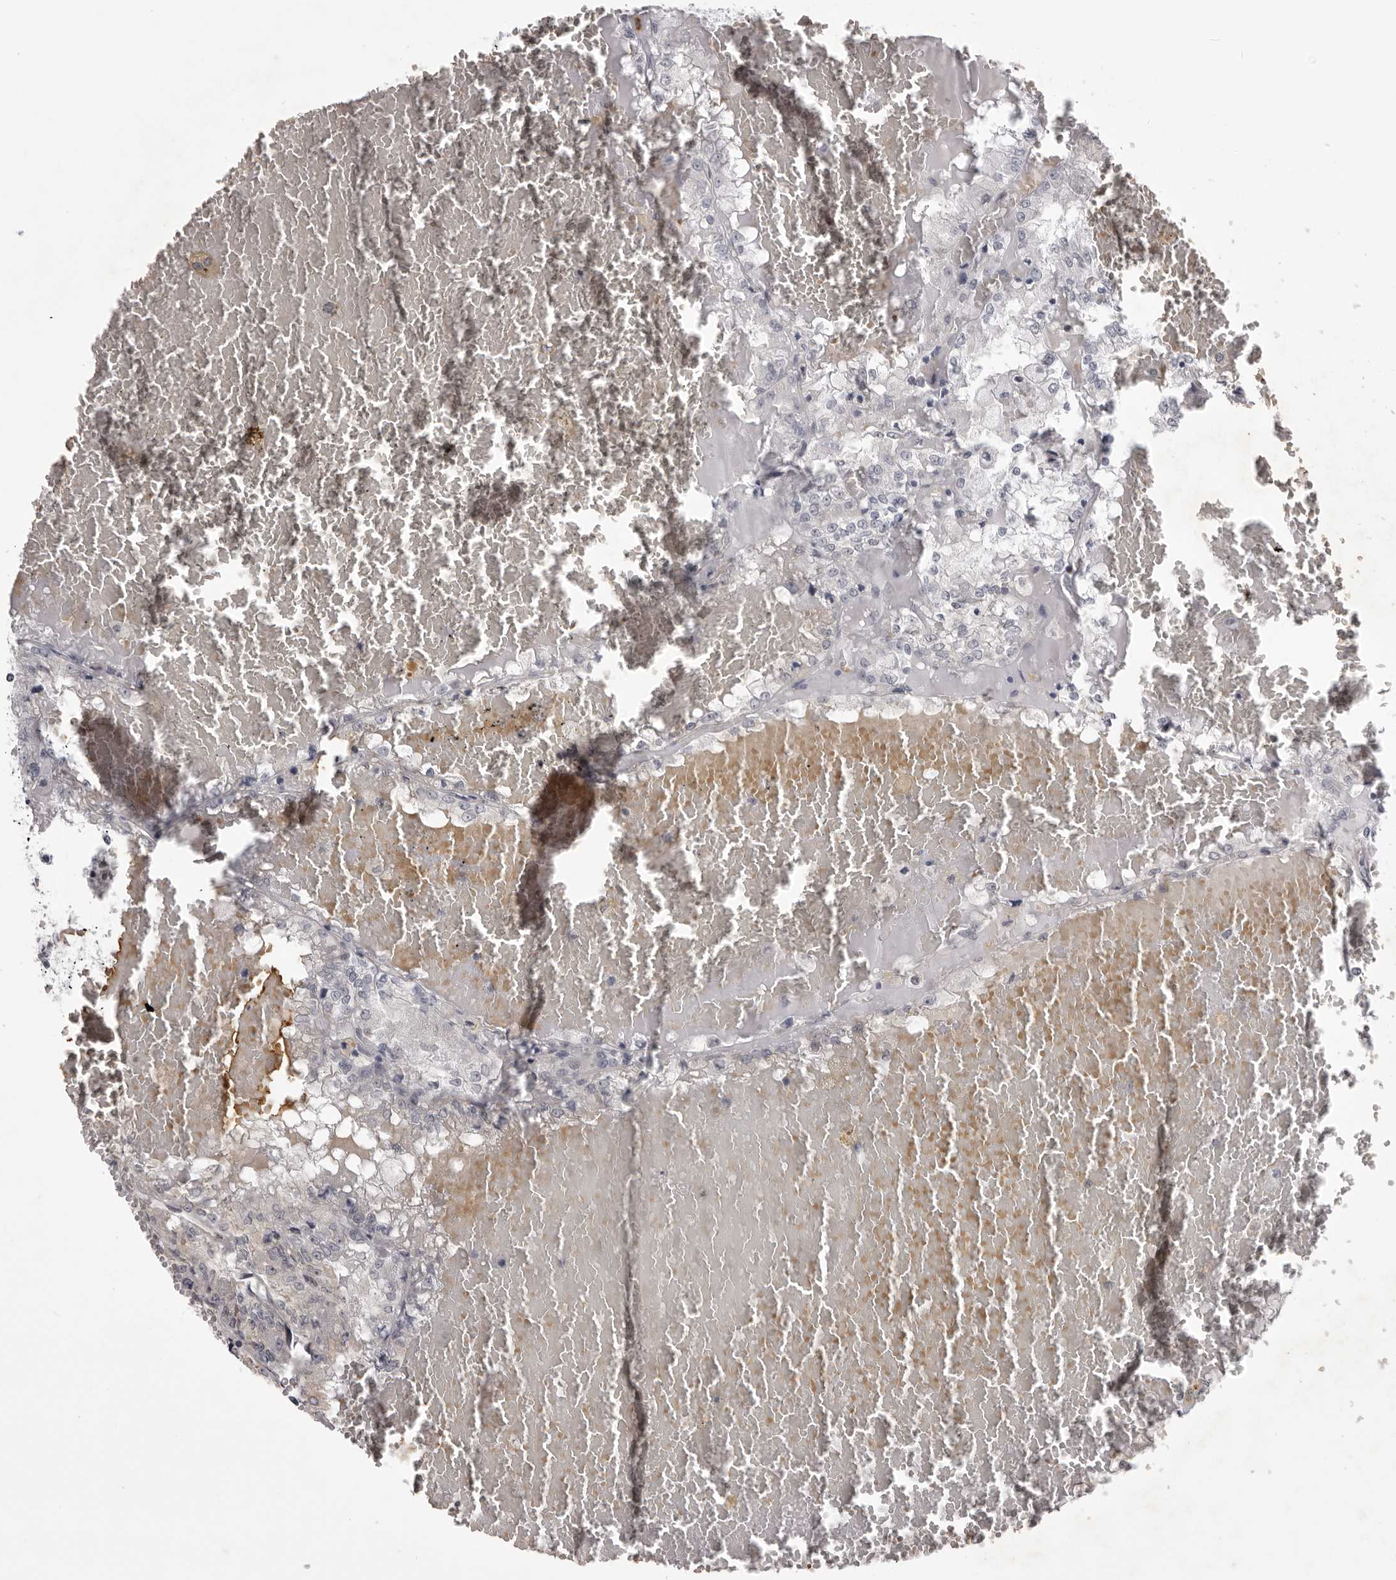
{"staining": {"intensity": "negative", "quantity": "none", "location": "none"}, "tissue": "renal cancer", "cell_type": "Tumor cells", "image_type": "cancer", "snomed": [{"axis": "morphology", "description": "Adenocarcinoma, NOS"}, {"axis": "topography", "description": "Kidney"}], "caption": "Image shows no significant protein positivity in tumor cells of renal cancer (adenocarcinoma).", "gene": "EPHA10", "patient": {"sex": "female", "age": 56}}